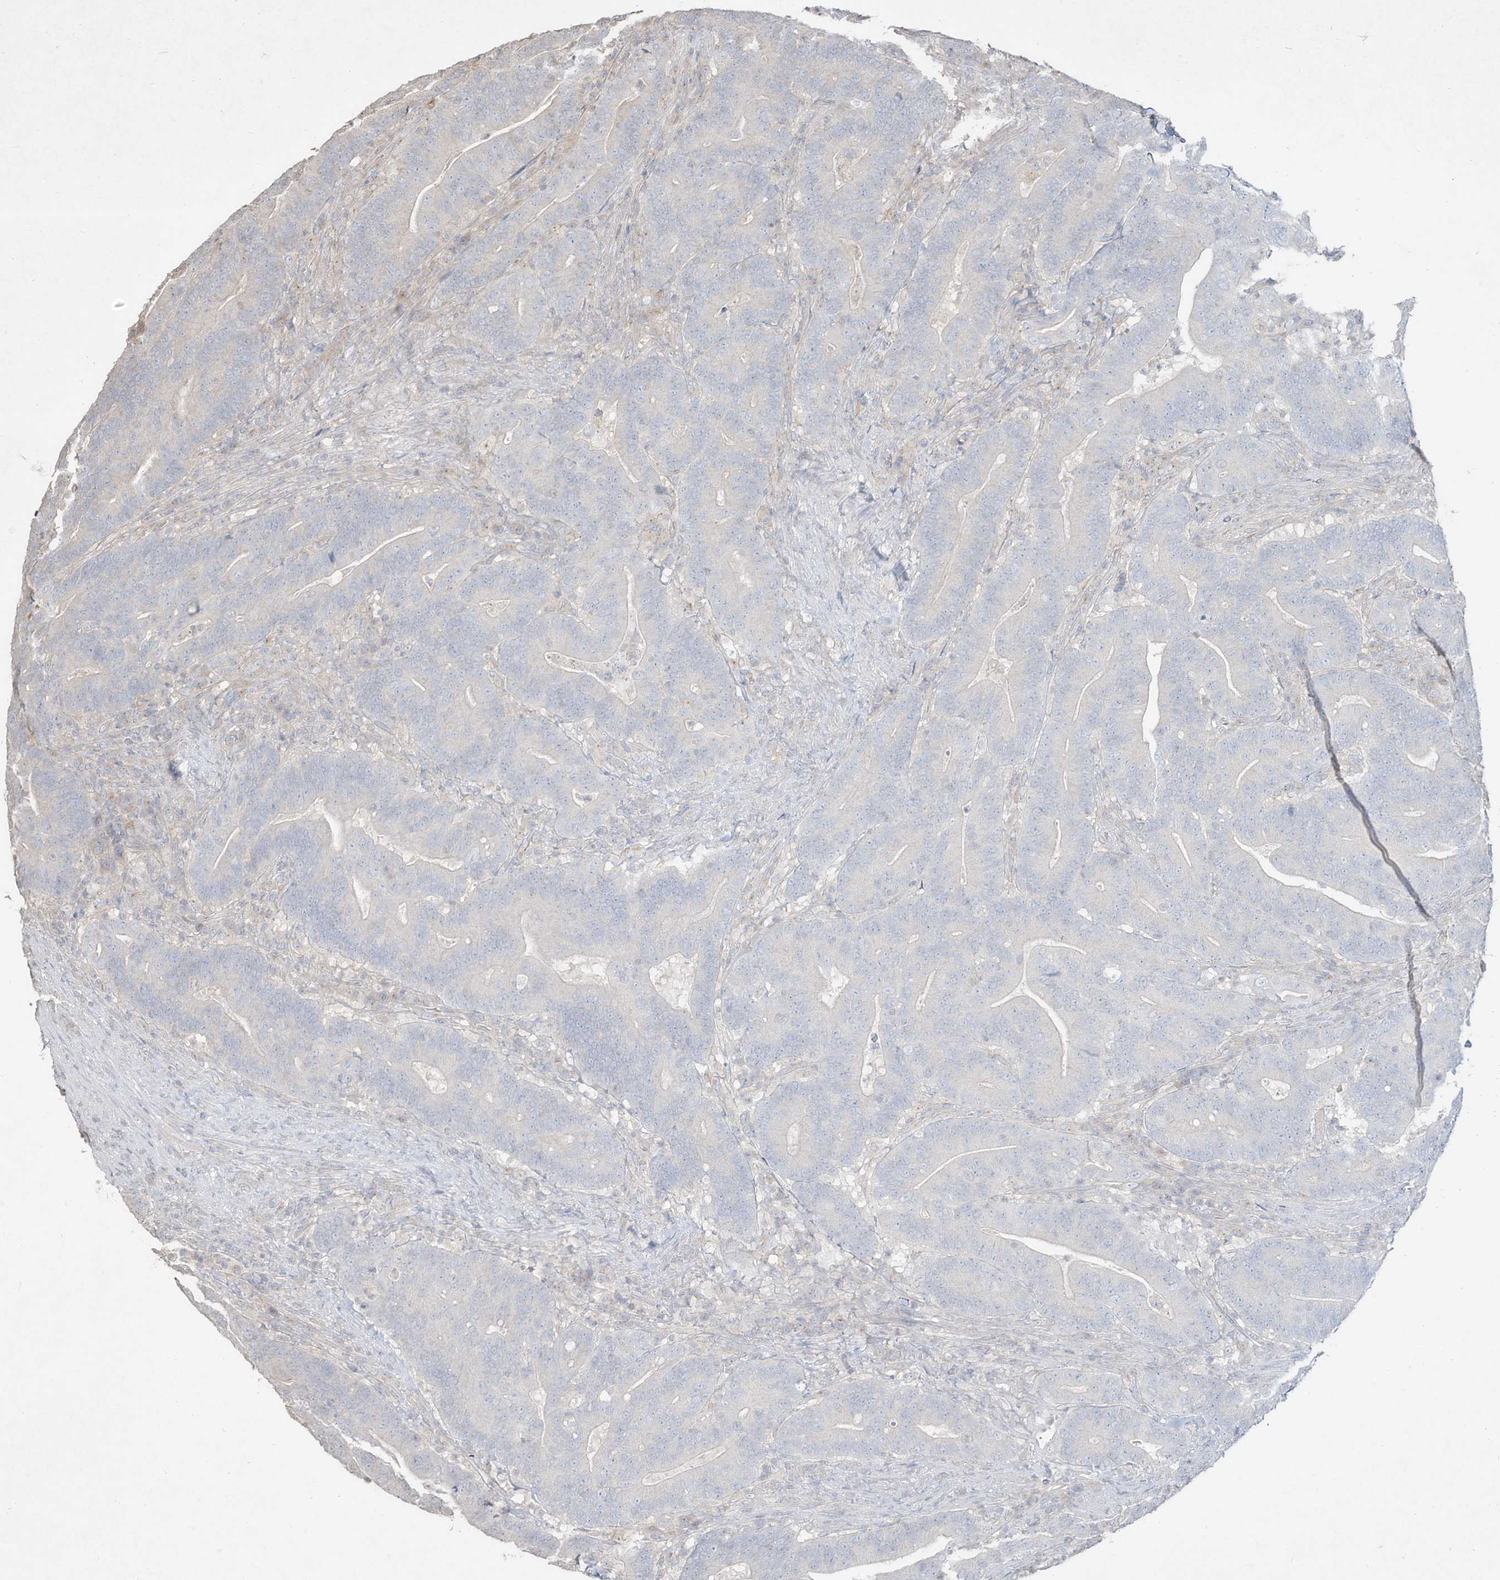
{"staining": {"intensity": "negative", "quantity": "none", "location": "none"}, "tissue": "colorectal cancer", "cell_type": "Tumor cells", "image_type": "cancer", "snomed": [{"axis": "morphology", "description": "Normal tissue, NOS"}, {"axis": "morphology", "description": "Adenocarcinoma, NOS"}, {"axis": "topography", "description": "Colon"}], "caption": "High power microscopy histopathology image of an IHC micrograph of colorectal cancer (adenocarcinoma), revealing no significant expression in tumor cells. (Brightfield microscopy of DAB (3,3'-diaminobenzidine) immunohistochemistry at high magnification).", "gene": "DYNC1I2", "patient": {"sex": "female", "age": 66}}